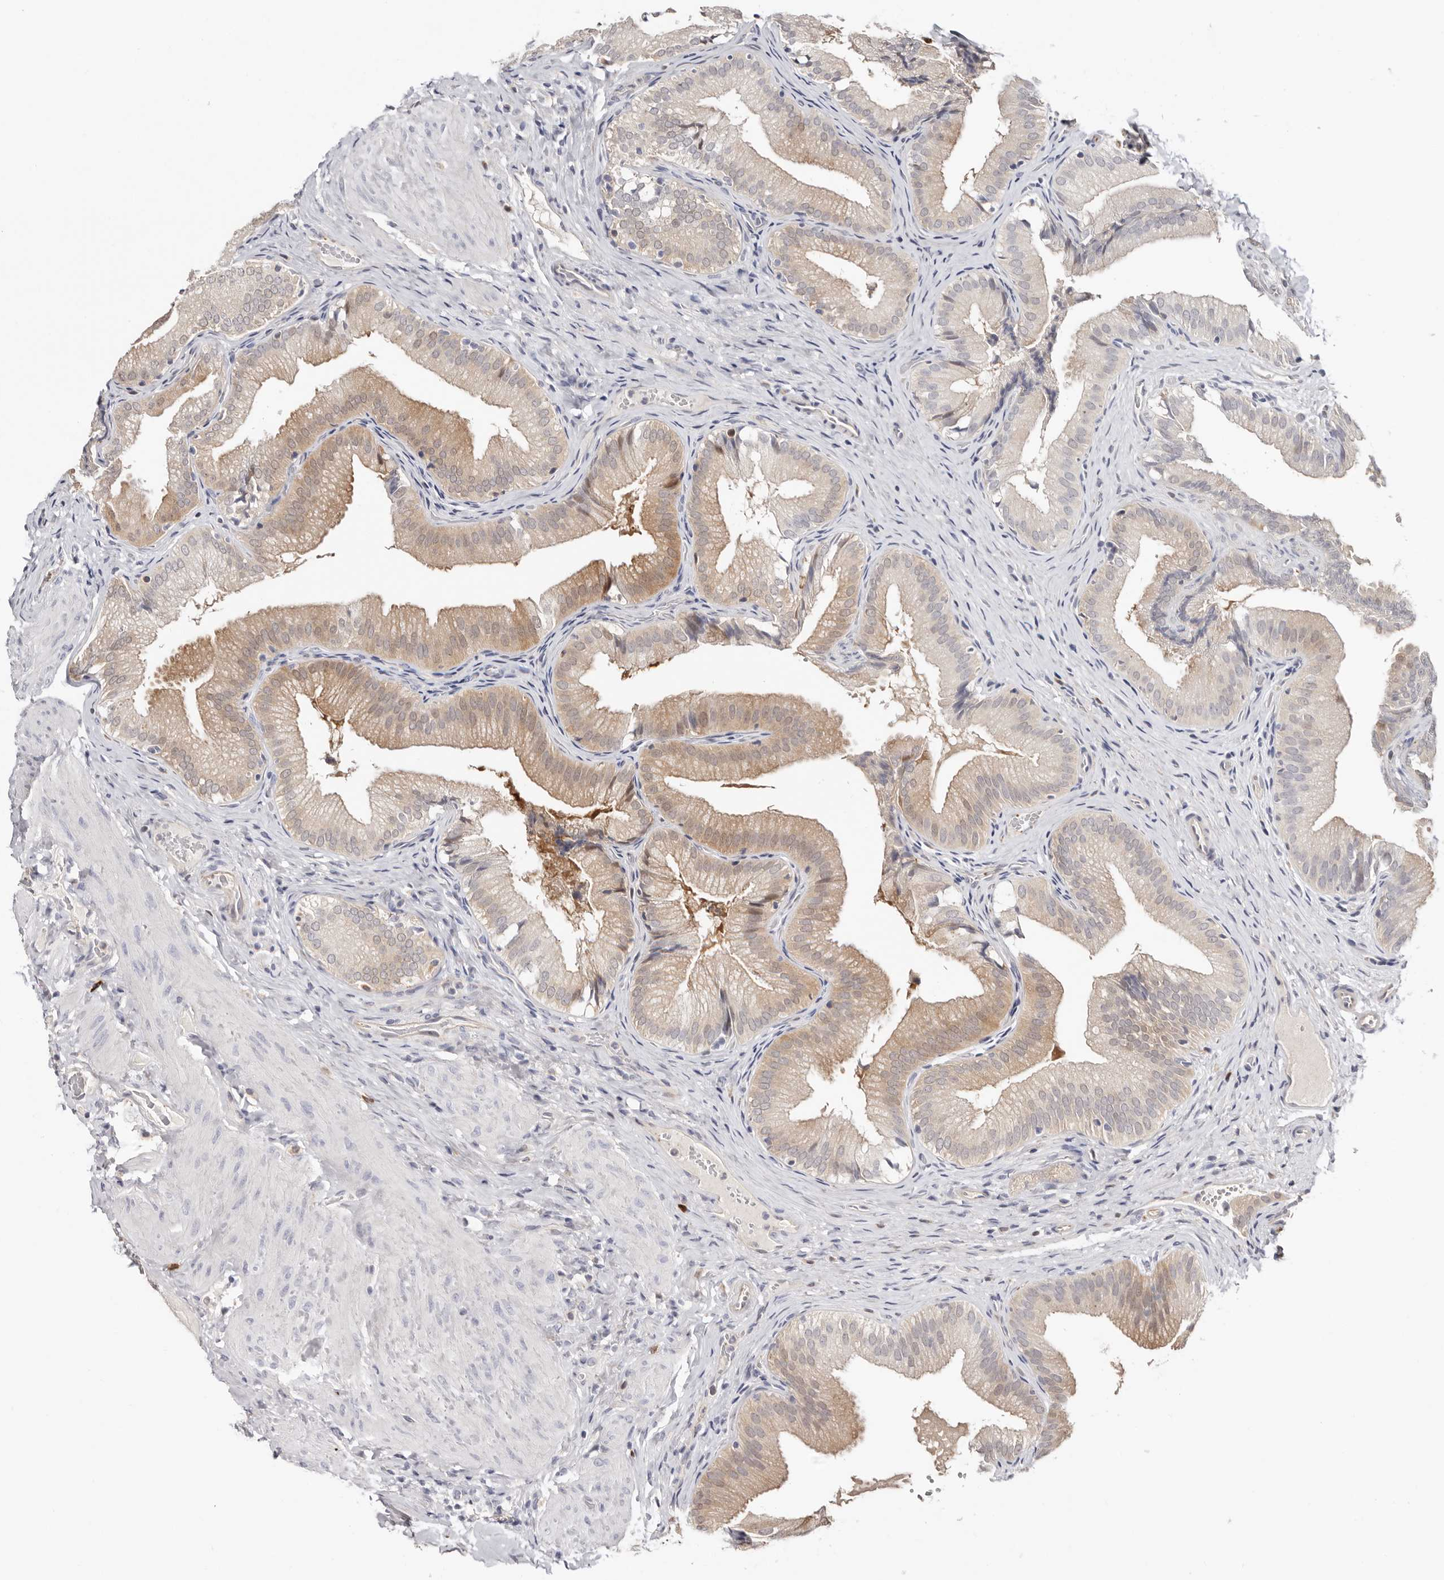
{"staining": {"intensity": "moderate", "quantity": "25%-75%", "location": "cytoplasmic/membranous,nuclear"}, "tissue": "gallbladder", "cell_type": "Glandular cells", "image_type": "normal", "snomed": [{"axis": "morphology", "description": "Normal tissue, NOS"}, {"axis": "topography", "description": "Gallbladder"}], "caption": "Immunohistochemistry (IHC) of benign human gallbladder reveals medium levels of moderate cytoplasmic/membranous,nuclear staining in approximately 25%-75% of glandular cells. The staining was performed using DAB, with brown indicating positive protein expression. Nuclei are stained blue with hematoxylin.", "gene": "PKDCC", "patient": {"sex": "female", "age": 30}}